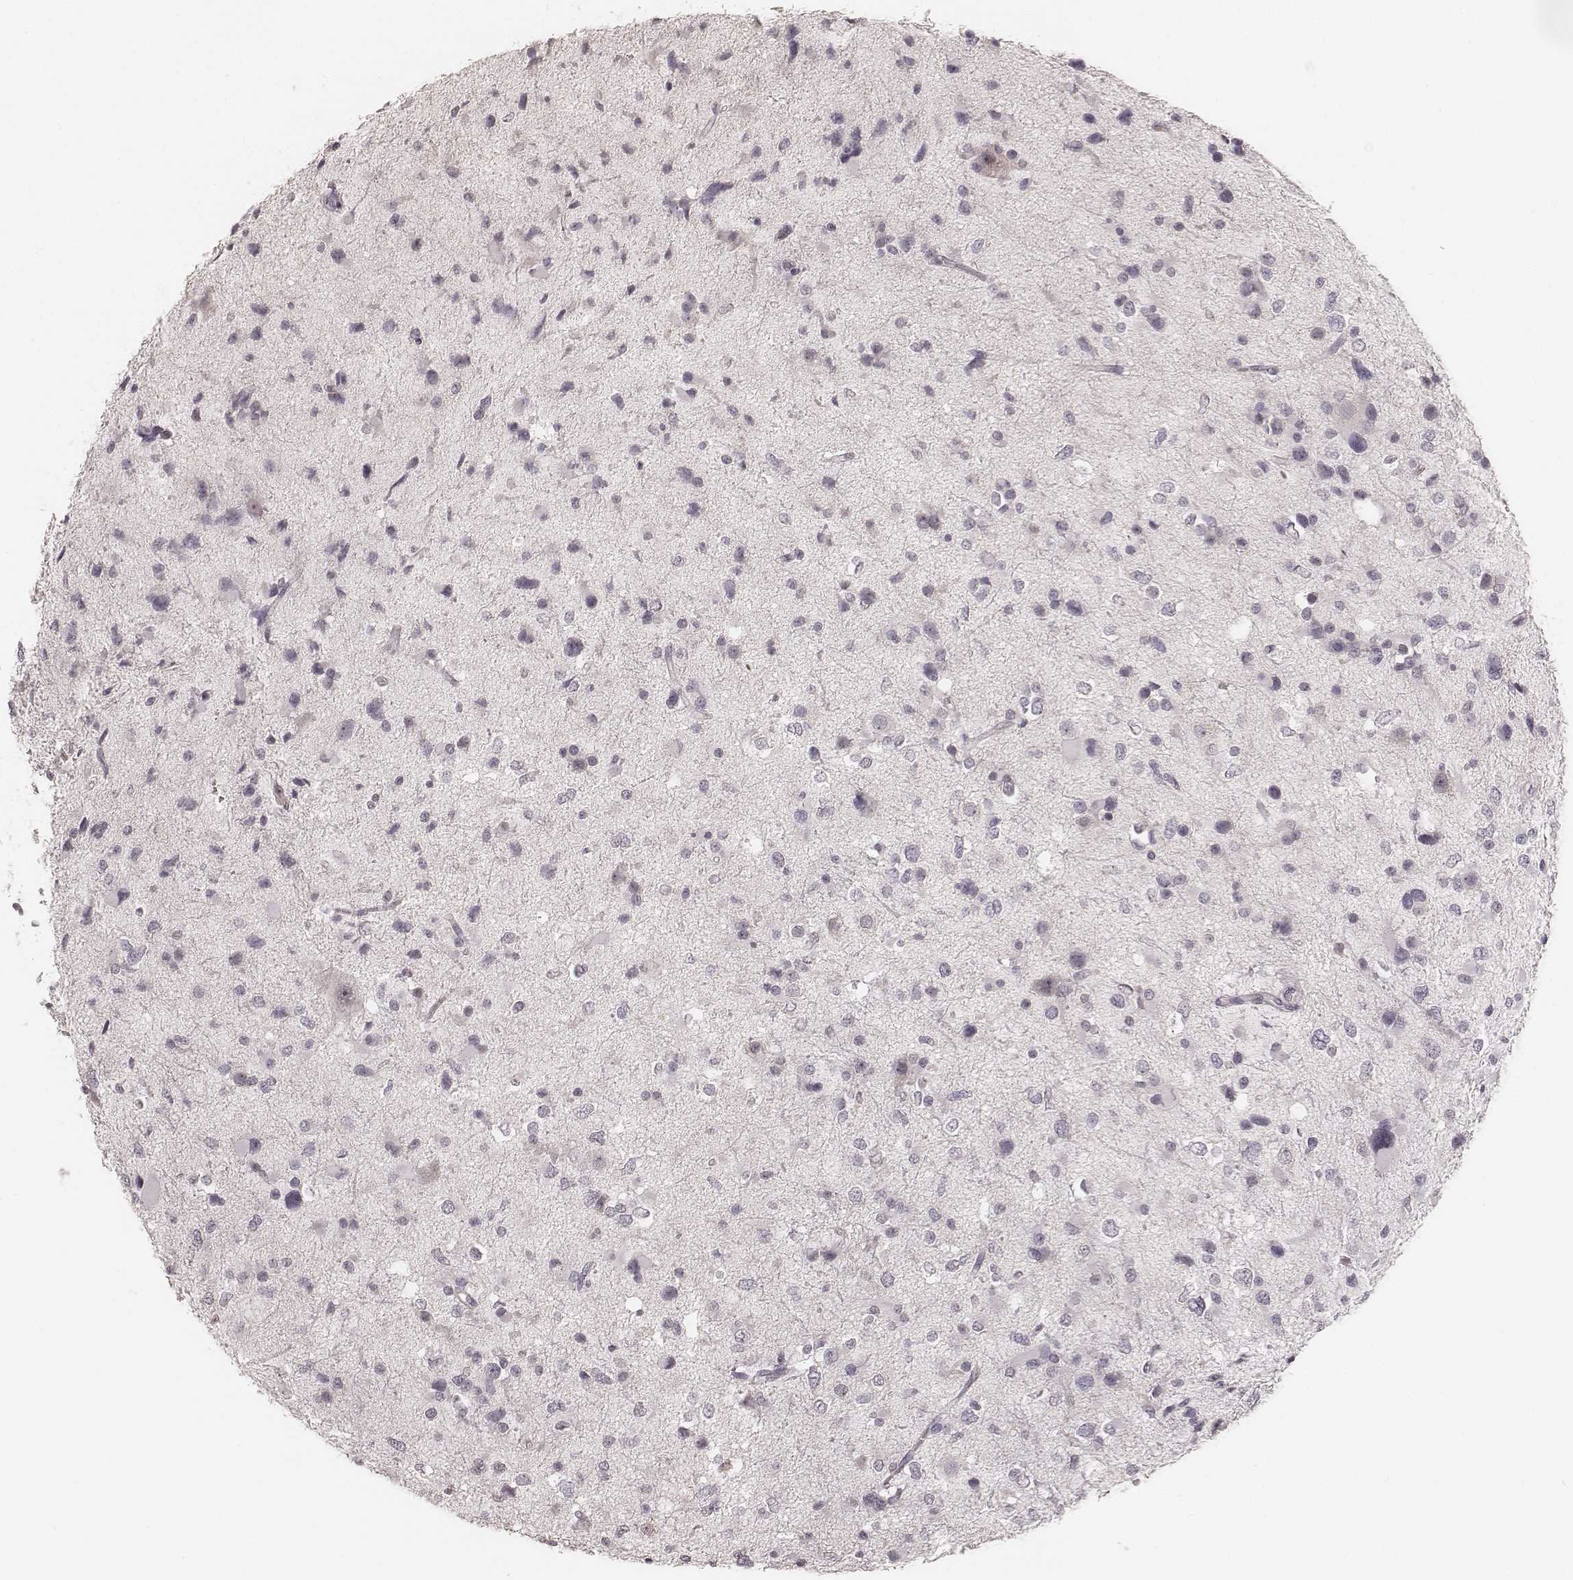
{"staining": {"intensity": "negative", "quantity": "none", "location": "none"}, "tissue": "glioma", "cell_type": "Tumor cells", "image_type": "cancer", "snomed": [{"axis": "morphology", "description": "Glioma, malignant, Low grade"}, {"axis": "topography", "description": "Brain"}], "caption": "The micrograph demonstrates no significant expression in tumor cells of low-grade glioma (malignant).", "gene": "LY6K", "patient": {"sex": "female", "age": 32}}